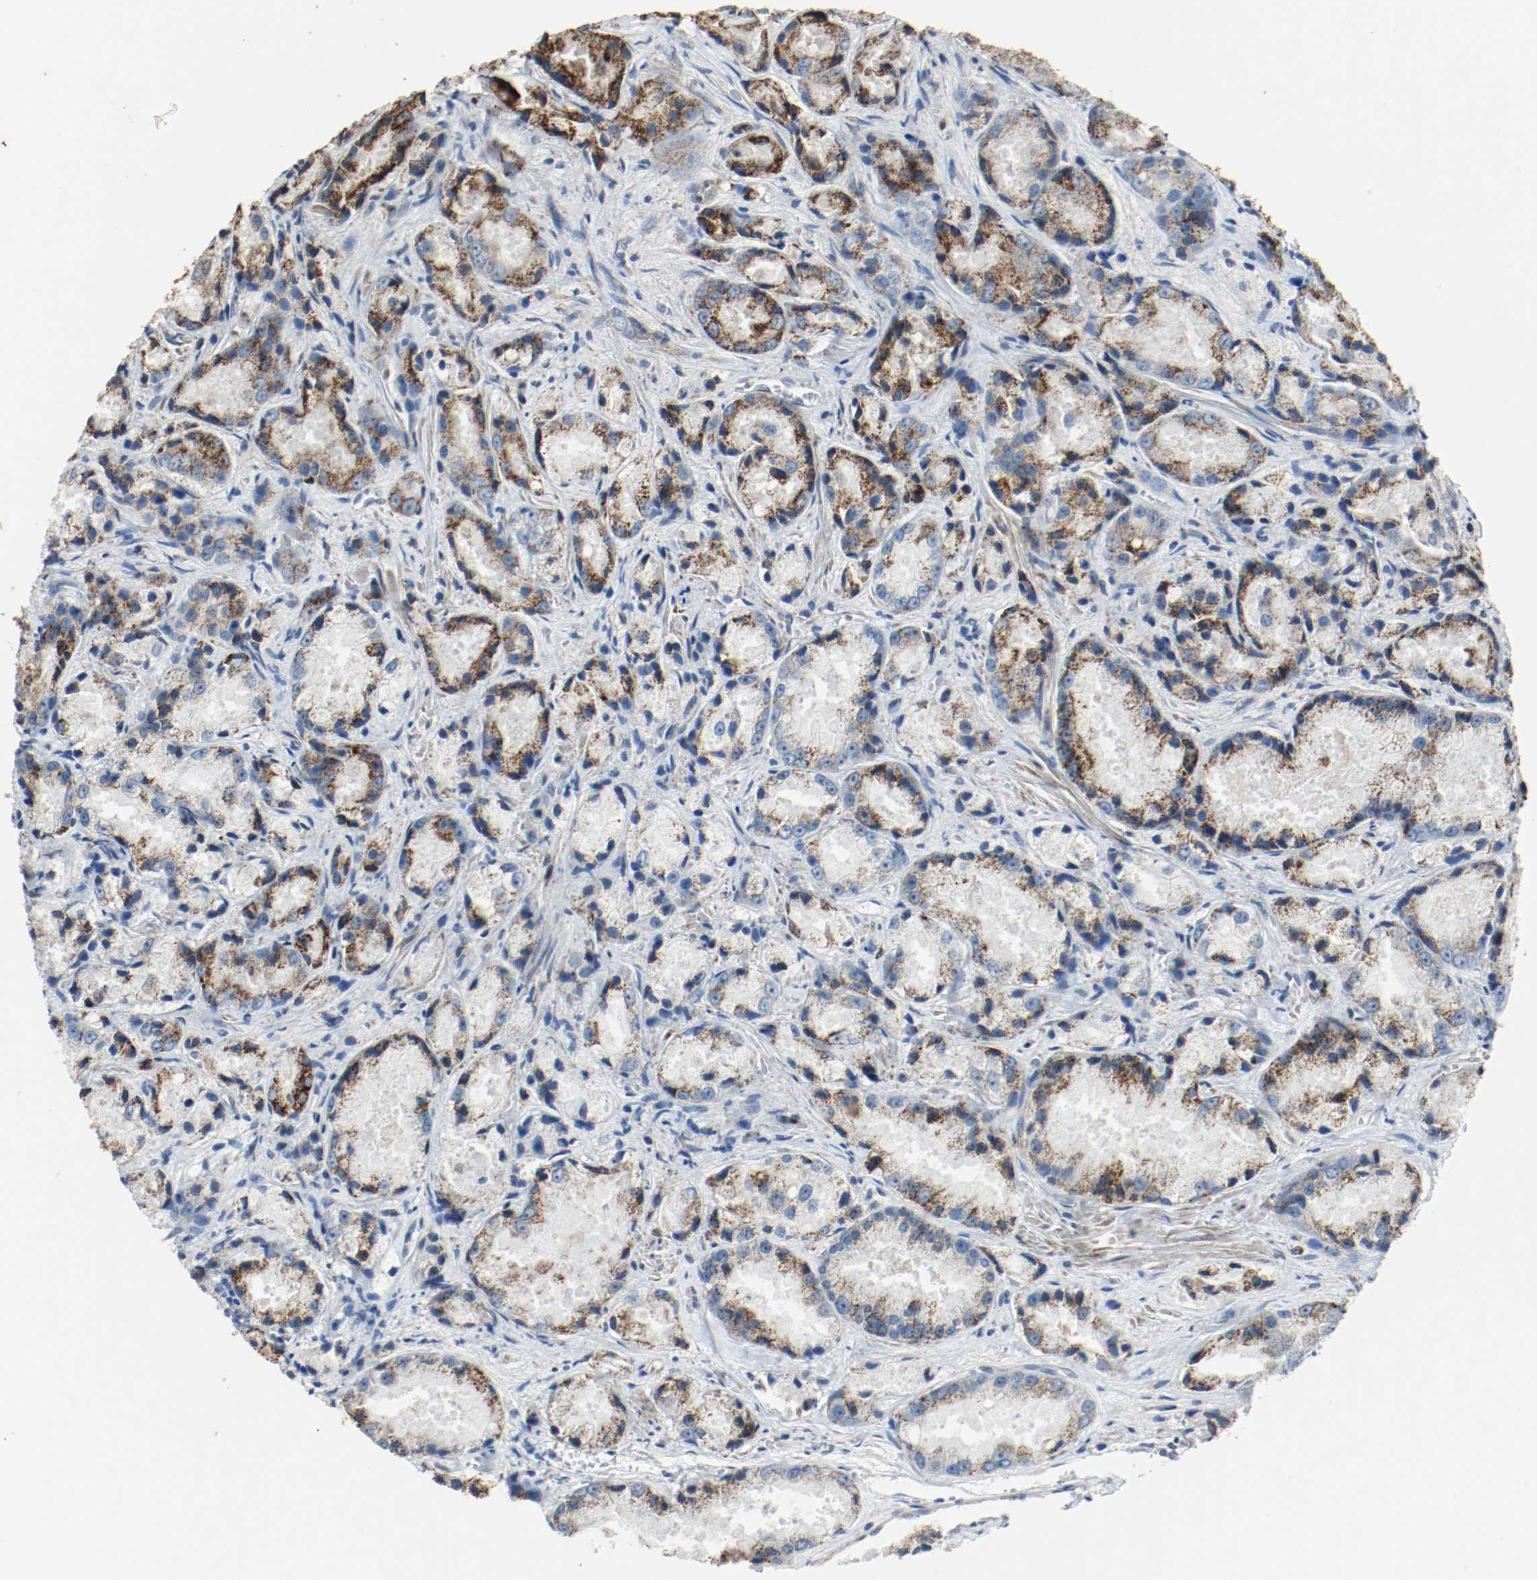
{"staining": {"intensity": "strong", "quantity": ">75%", "location": "cytoplasmic/membranous"}, "tissue": "prostate cancer", "cell_type": "Tumor cells", "image_type": "cancer", "snomed": [{"axis": "morphology", "description": "Adenocarcinoma, Low grade"}, {"axis": "topography", "description": "Prostate"}], "caption": "Prostate low-grade adenocarcinoma stained with a brown dye displays strong cytoplasmic/membranous positive positivity in approximately >75% of tumor cells.", "gene": "ALDH4A1", "patient": {"sex": "male", "age": 64}}